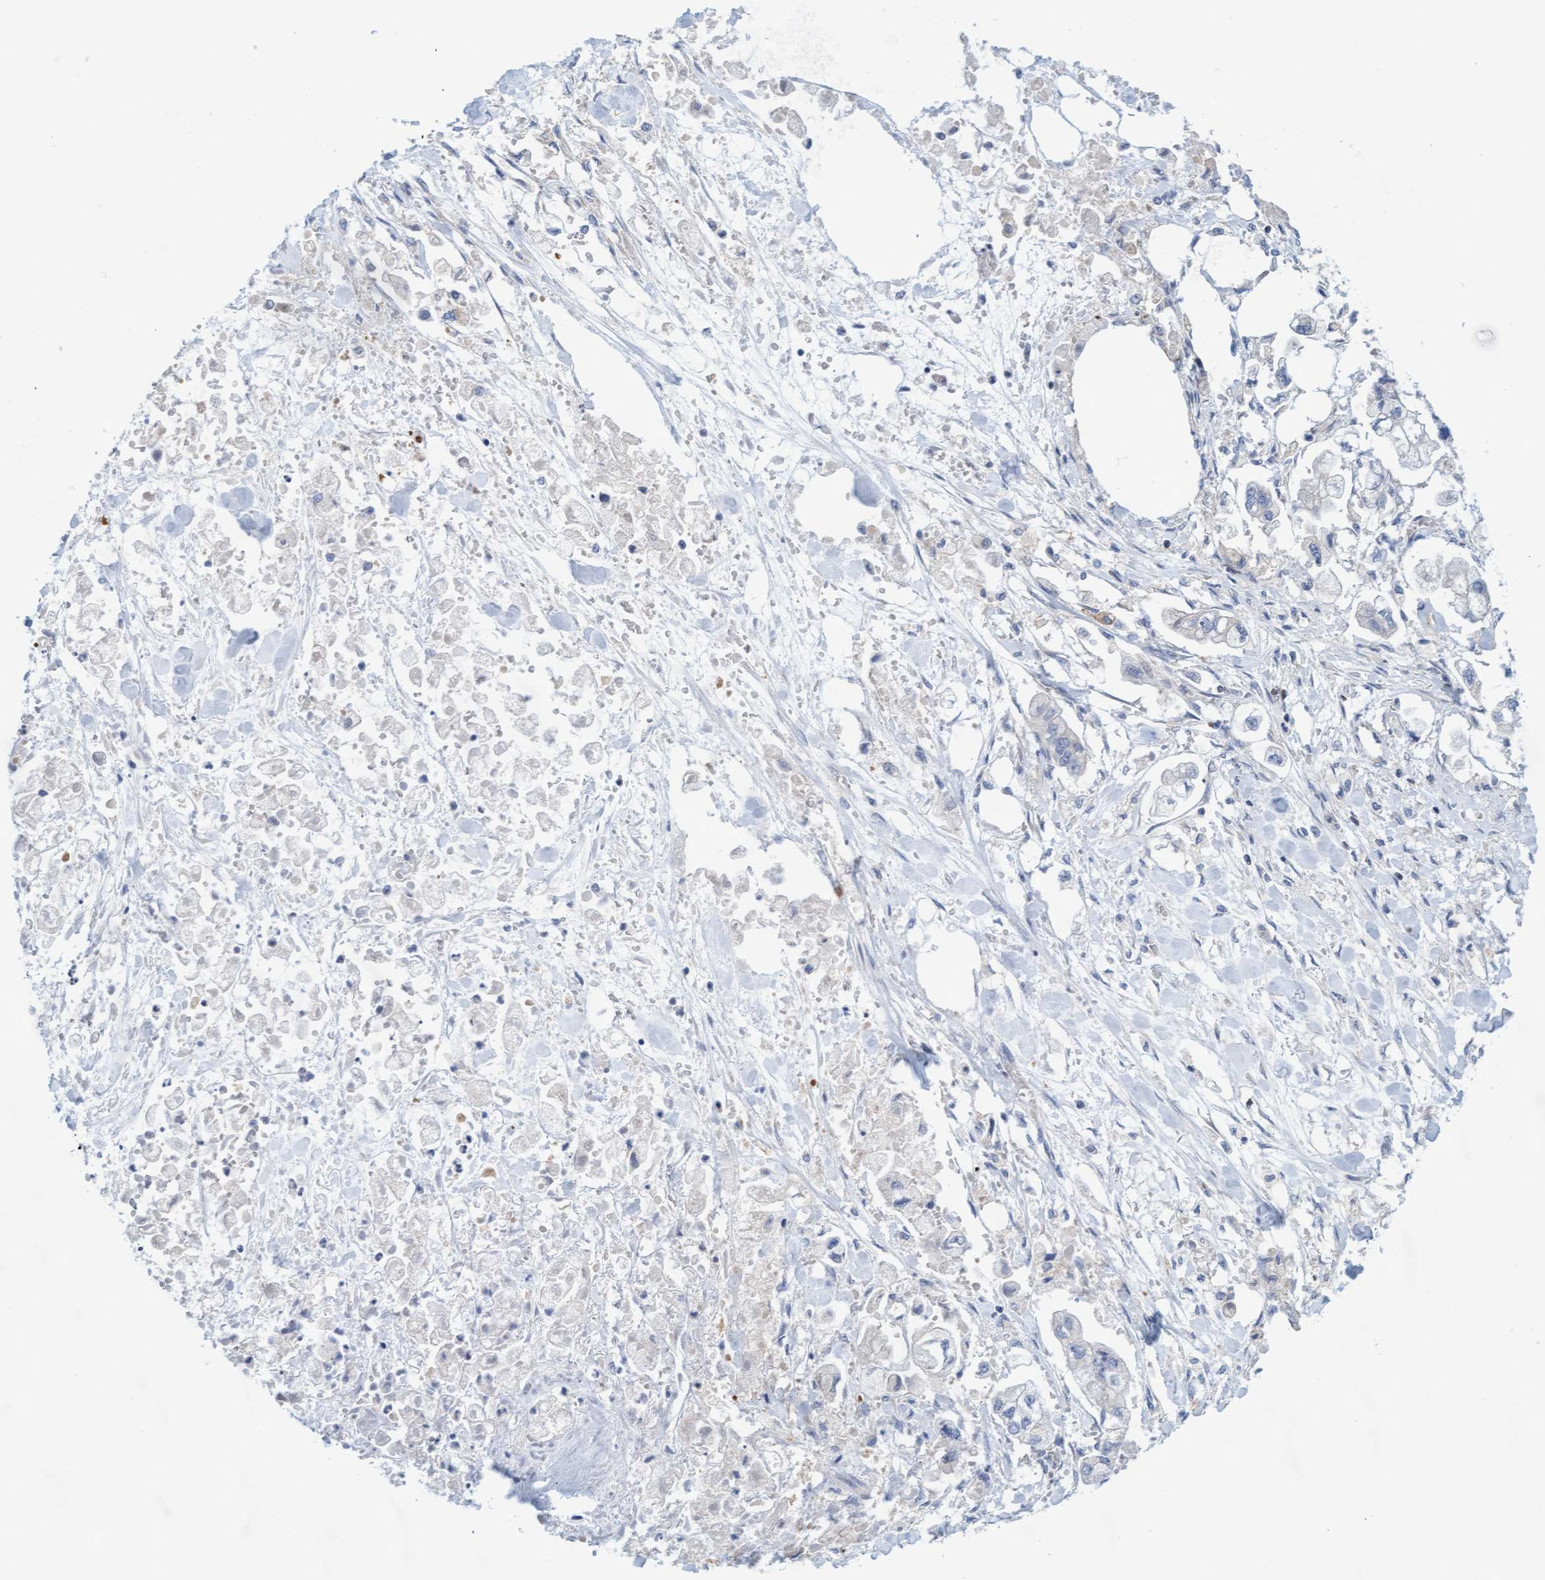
{"staining": {"intensity": "negative", "quantity": "none", "location": "none"}, "tissue": "stomach cancer", "cell_type": "Tumor cells", "image_type": "cancer", "snomed": [{"axis": "morphology", "description": "Normal tissue, NOS"}, {"axis": "morphology", "description": "Adenocarcinoma, NOS"}, {"axis": "topography", "description": "Stomach"}], "caption": "Image shows no protein staining in tumor cells of stomach cancer (adenocarcinoma) tissue.", "gene": "SLC28A3", "patient": {"sex": "male", "age": 62}}